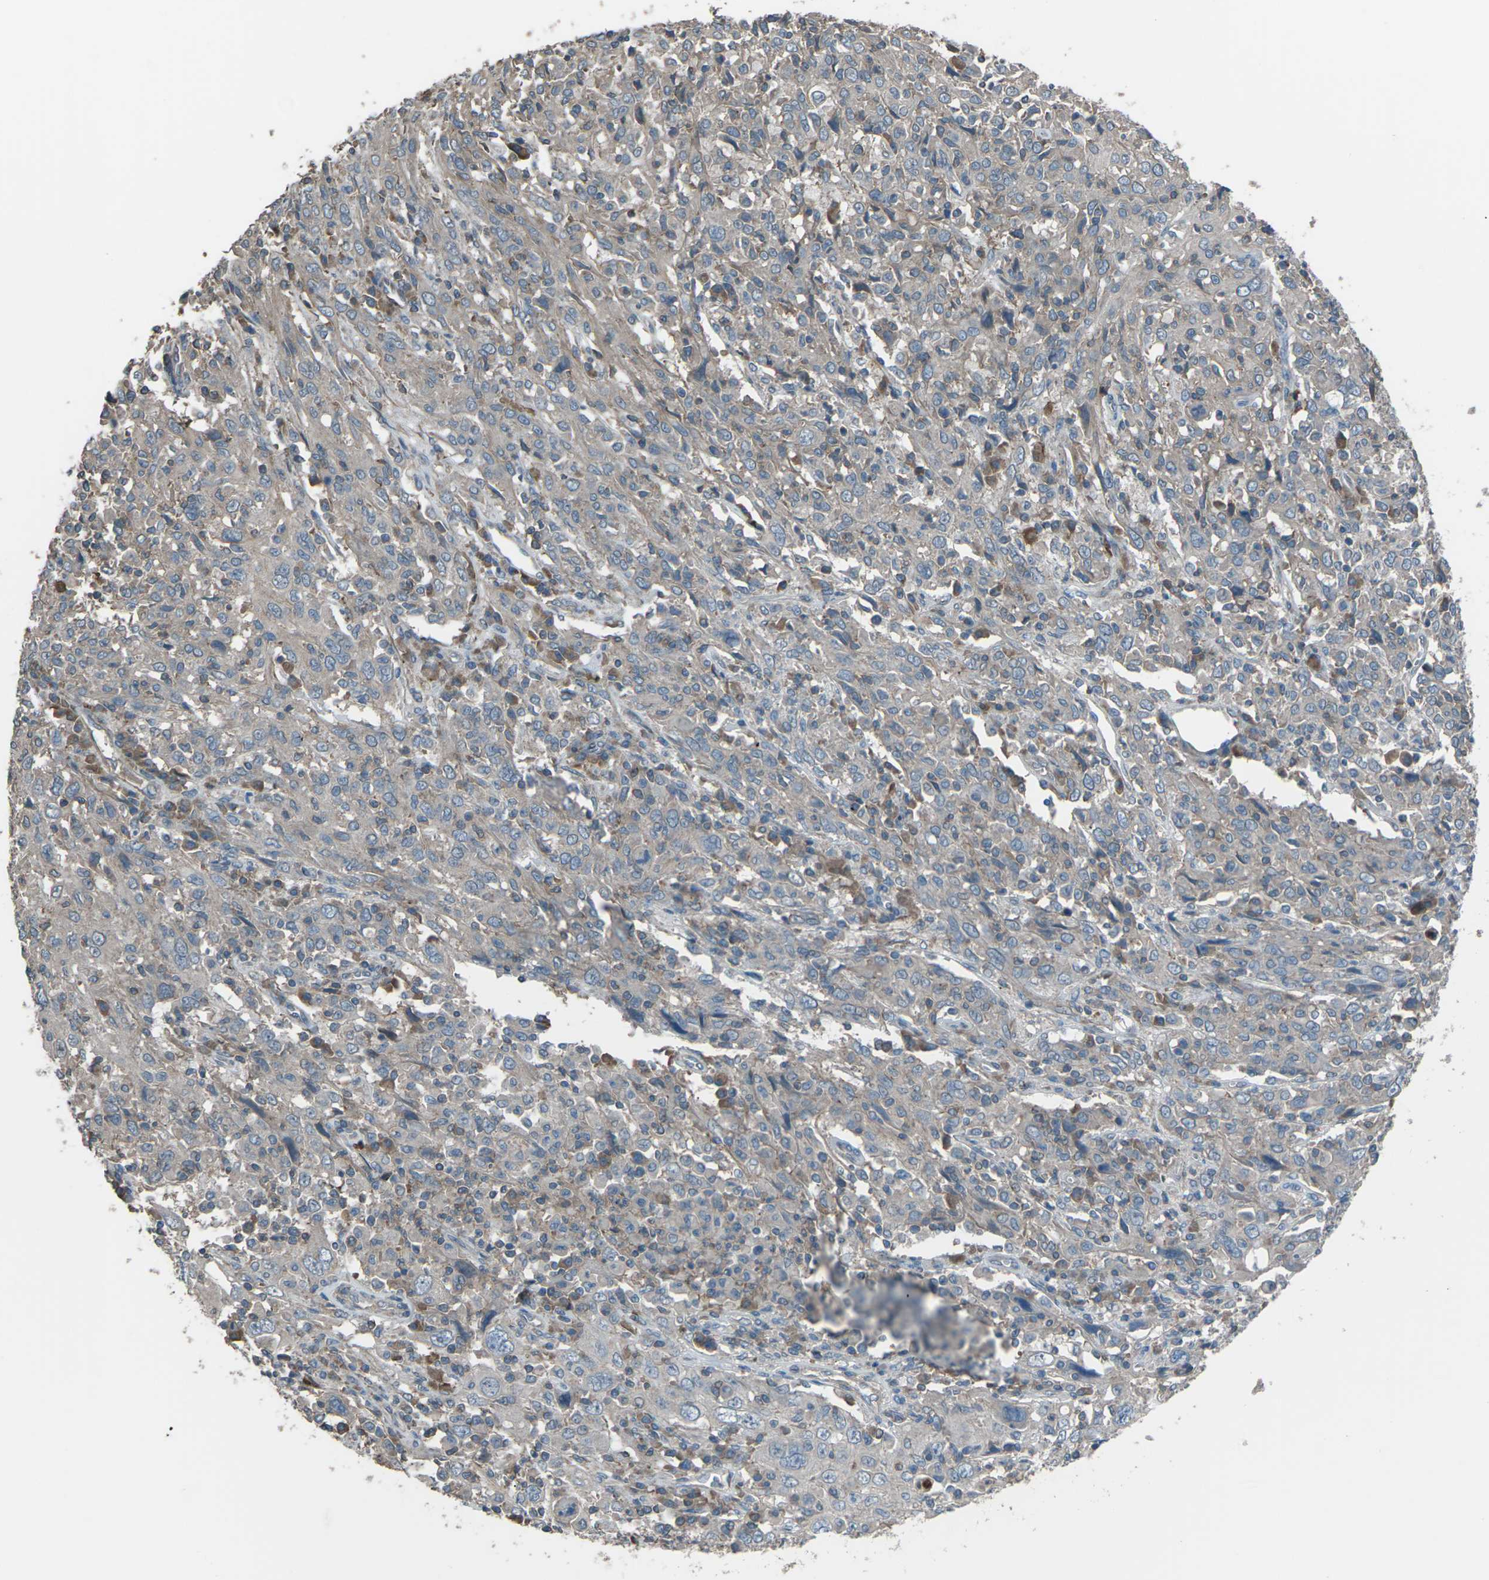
{"staining": {"intensity": "weak", "quantity": "25%-75%", "location": "cytoplasmic/membranous"}, "tissue": "cervical cancer", "cell_type": "Tumor cells", "image_type": "cancer", "snomed": [{"axis": "morphology", "description": "Squamous cell carcinoma, NOS"}, {"axis": "topography", "description": "Cervix"}], "caption": "About 25%-75% of tumor cells in cervical squamous cell carcinoma reveal weak cytoplasmic/membranous protein staining as visualized by brown immunohistochemical staining.", "gene": "CMTM4", "patient": {"sex": "female", "age": 46}}